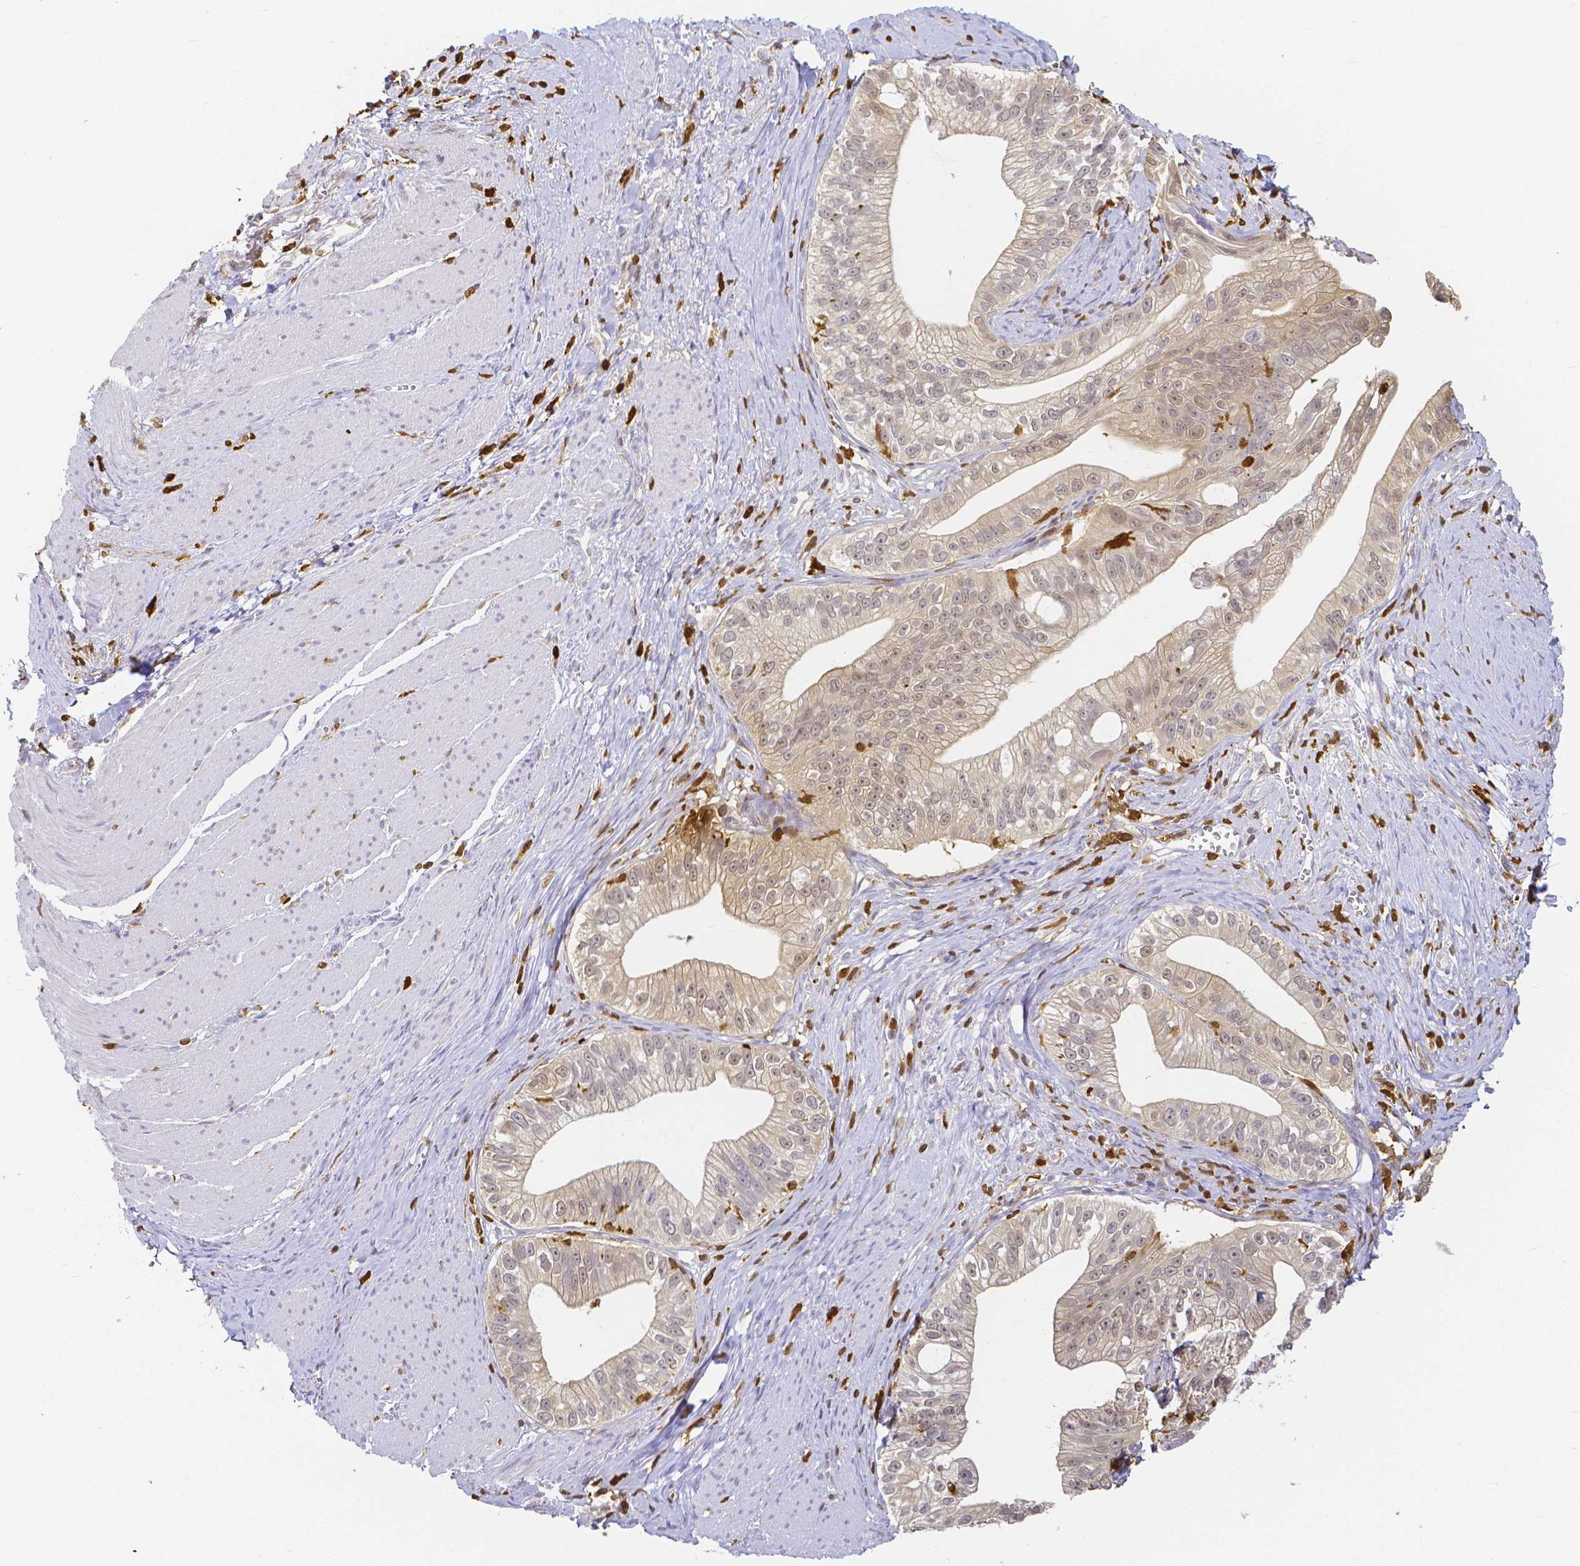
{"staining": {"intensity": "weak", "quantity": "25%-75%", "location": "cytoplasmic/membranous"}, "tissue": "pancreatic cancer", "cell_type": "Tumor cells", "image_type": "cancer", "snomed": [{"axis": "morphology", "description": "Adenocarcinoma, NOS"}, {"axis": "topography", "description": "Pancreas"}], "caption": "A low amount of weak cytoplasmic/membranous positivity is identified in approximately 25%-75% of tumor cells in pancreatic adenocarcinoma tissue.", "gene": "COTL1", "patient": {"sex": "male", "age": 70}}